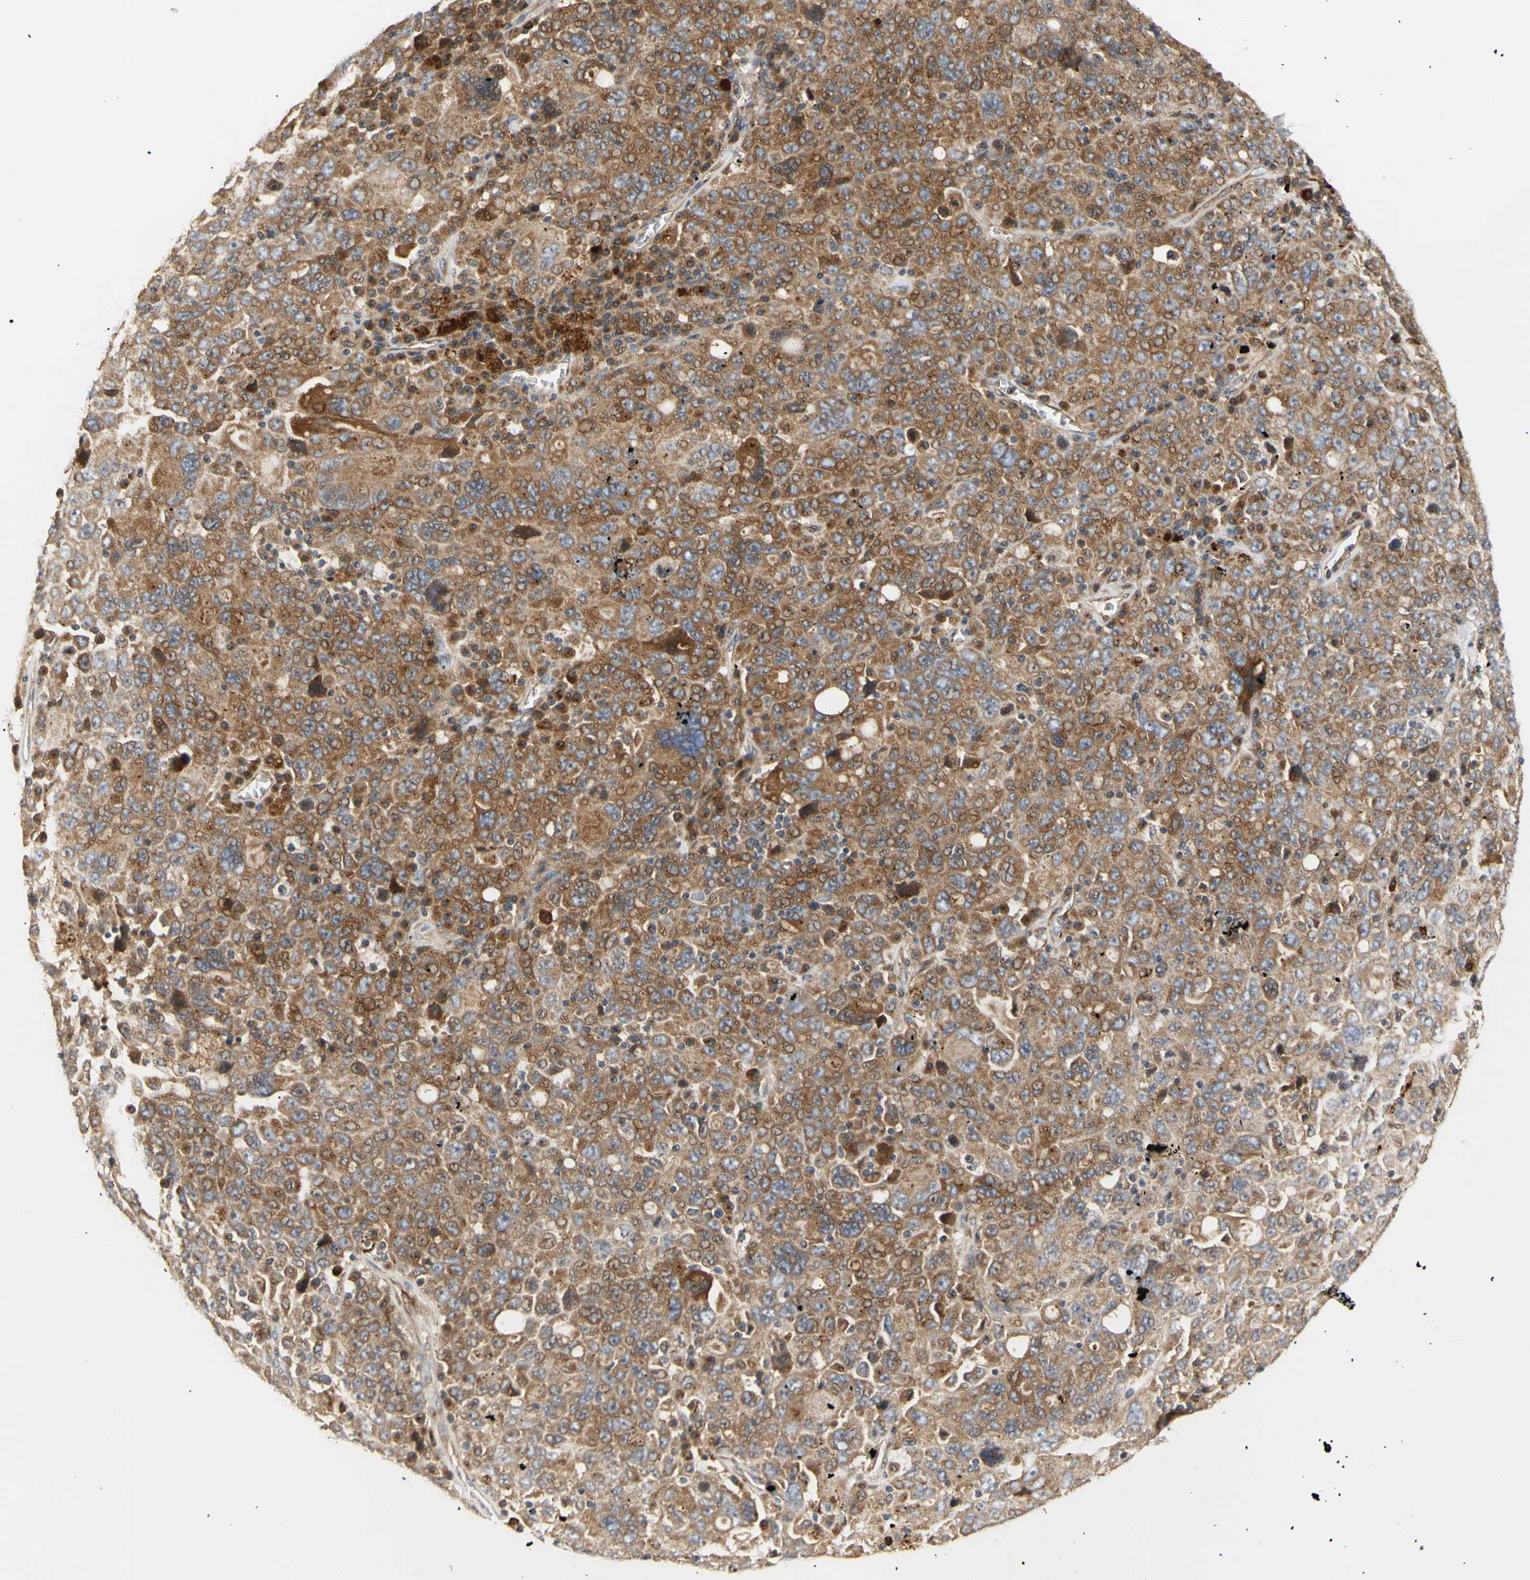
{"staining": {"intensity": "moderate", "quantity": ">75%", "location": "cytoplasmic/membranous"}, "tissue": "ovarian cancer", "cell_type": "Tumor cells", "image_type": "cancer", "snomed": [{"axis": "morphology", "description": "Carcinoma, endometroid"}, {"axis": "topography", "description": "Ovary"}], "caption": "This photomicrograph reveals immunohistochemistry staining of human ovarian cancer (endometroid carcinoma), with medium moderate cytoplasmic/membranous staining in approximately >75% of tumor cells.", "gene": "TUBG2", "patient": {"sex": "female", "age": 62}}